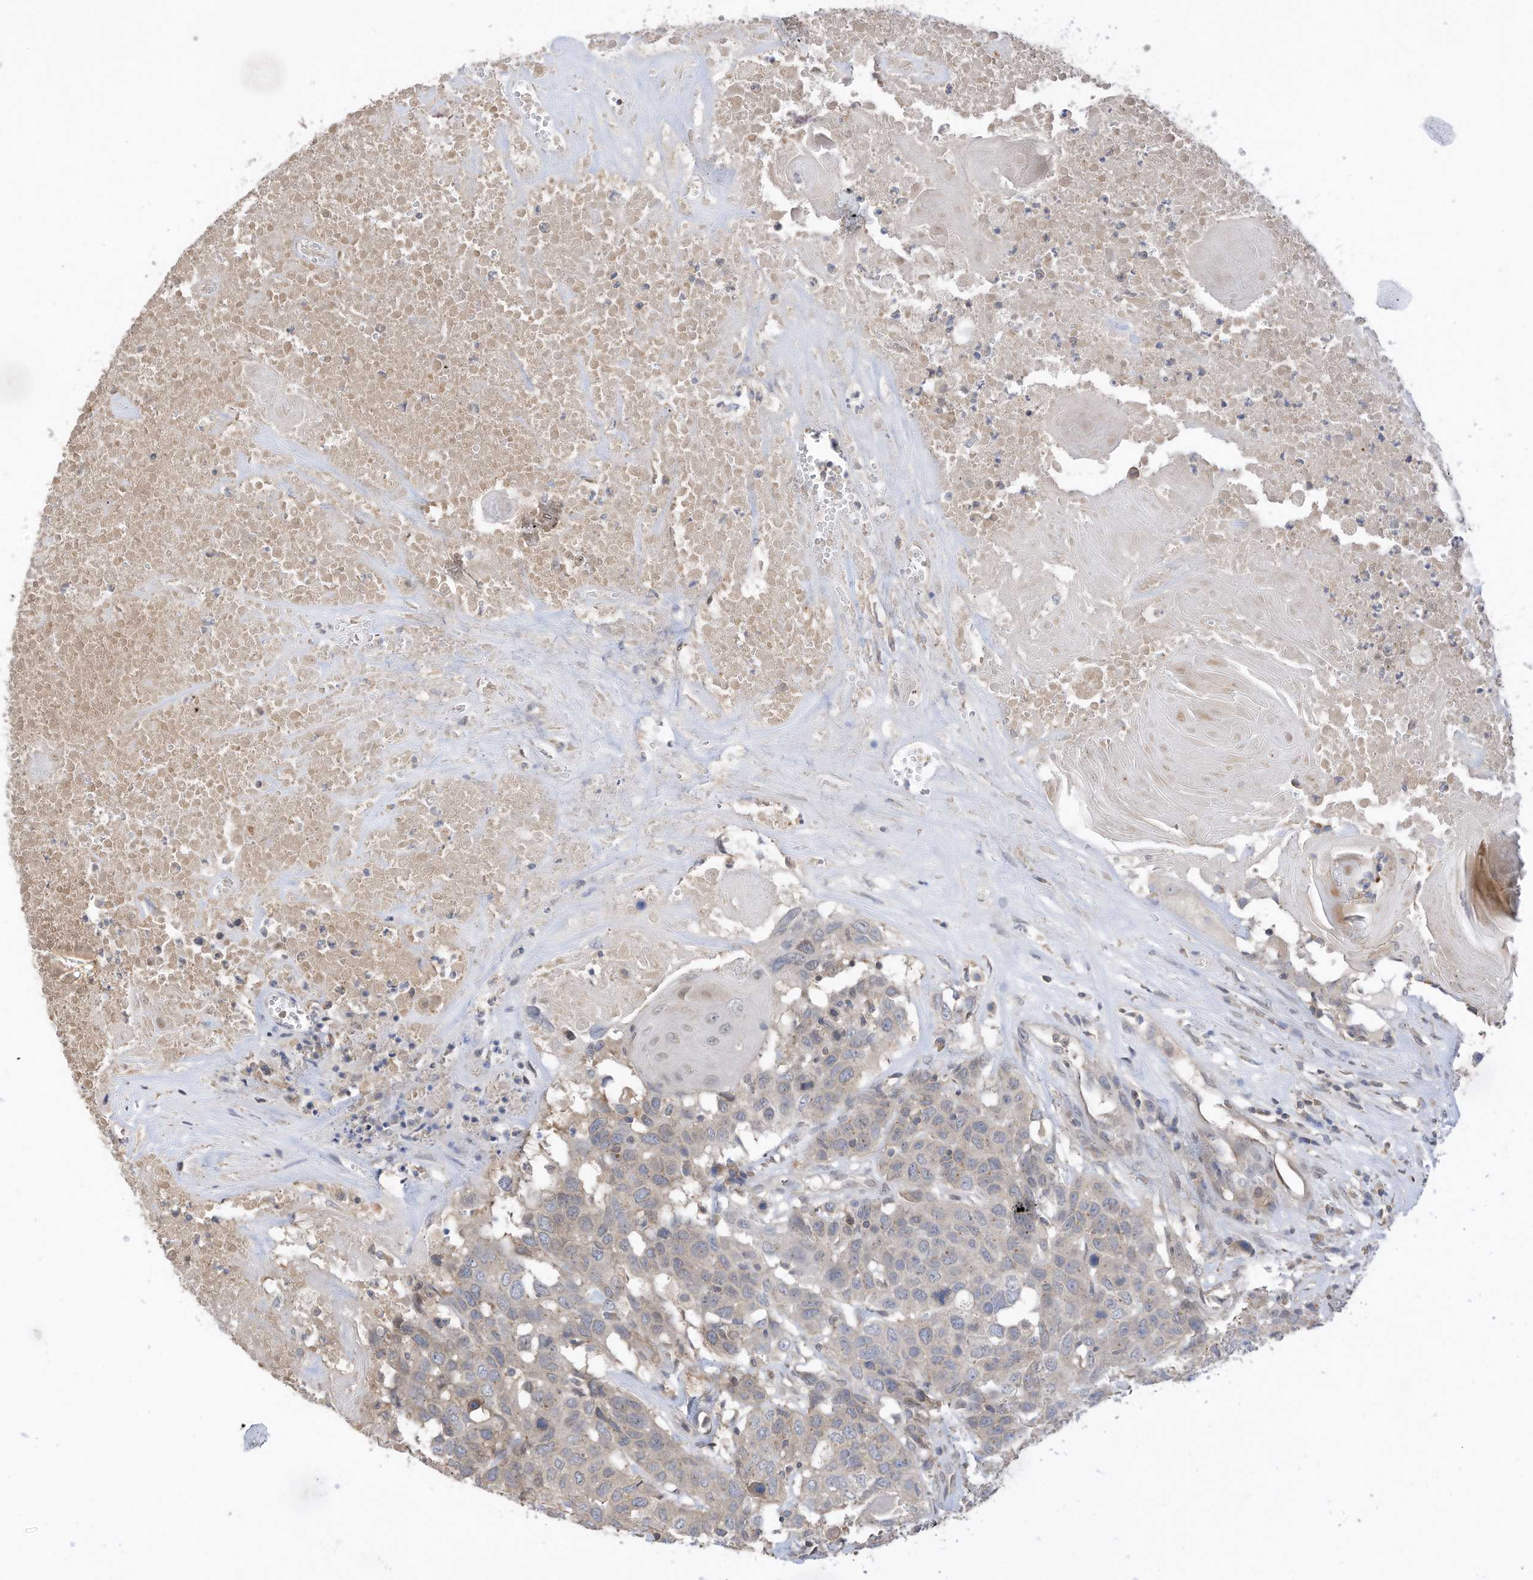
{"staining": {"intensity": "negative", "quantity": "none", "location": "none"}, "tissue": "head and neck cancer", "cell_type": "Tumor cells", "image_type": "cancer", "snomed": [{"axis": "morphology", "description": "Squamous cell carcinoma, NOS"}, {"axis": "topography", "description": "Head-Neck"}], "caption": "This photomicrograph is of head and neck cancer stained with immunohistochemistry (IHC) to label a protein in brown with the nuclei are counter-stained blue. There is no expression in tumor cells.", "gene": "REC8", "patient": {"sex": "male", "age": 66}}